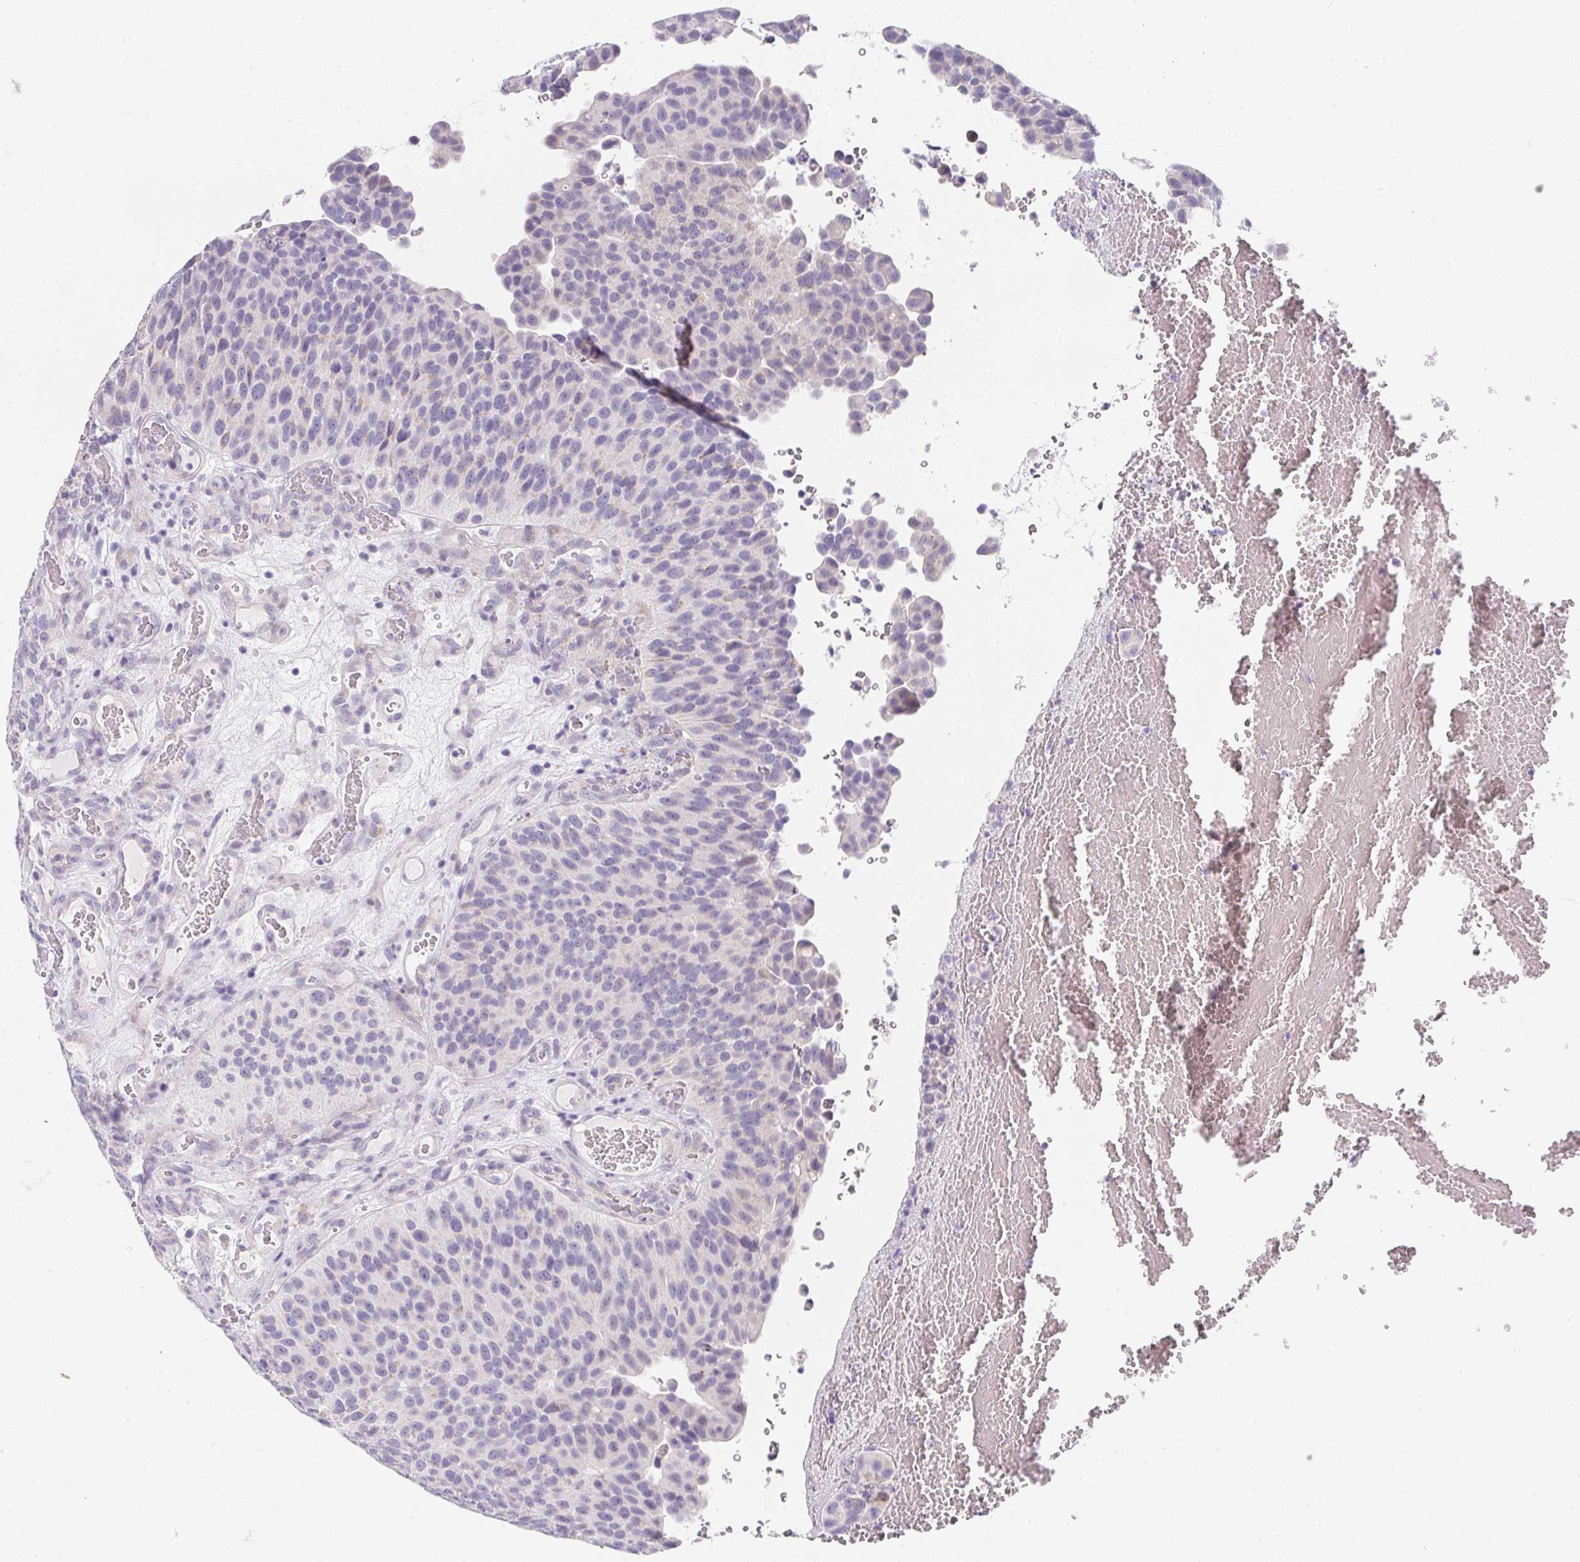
{"staining": {"intensity": "weak", "quantity": "<25%", "location": "cytoplasmic/membranous"}, "tissue": "urothelial cancer", "cell_type": "Tumor cells", "image_type": "cancer", "snomed": [{"axis": "morphology", "description": "Urothelial carcinoma, Low grade"}, {"axis": "topography", "description": "Urinary bladder"}], "caption": "This is an immunohistochemistry micrograph of human urothelial cancer. There is no positivity in tumor cells.", "gene": "MAP1A", "patient": {"sex": "male", "age": 76}}